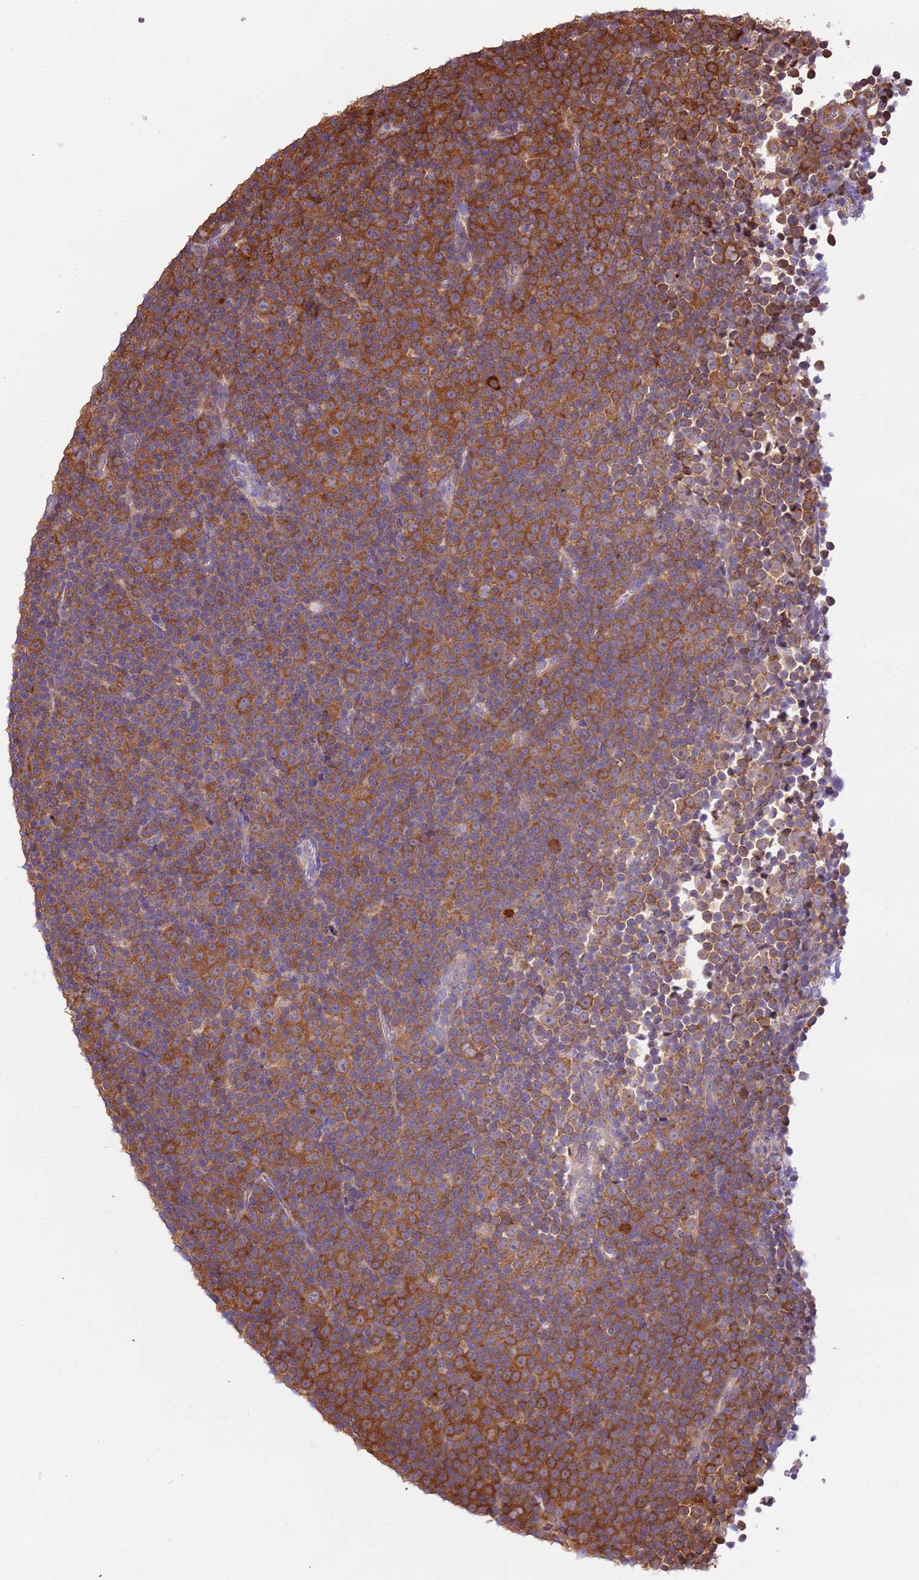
{"staining": {"intensity": "strong", "quantity": "25%-75%", "location": "cytoplasmic/membranous"}, "tissue": "lymphoma", "cell_type": "Tumor cells", "image_type": "cancer", "snomed": [{"axis": "morphology", "description": "Malignant lymphoma, non-Hodgkin's type, Low grade"}, {"axis": "topography", "description": "Lymph node"}], "caption": "Lymphoma was stained to show a protein in brown. There is high levels of strong cytoplasmic/membranous staining in about 25%-75% of tumor cells.", "gene": "STIP1", "patient": {"sex": "female", "age": 67}}